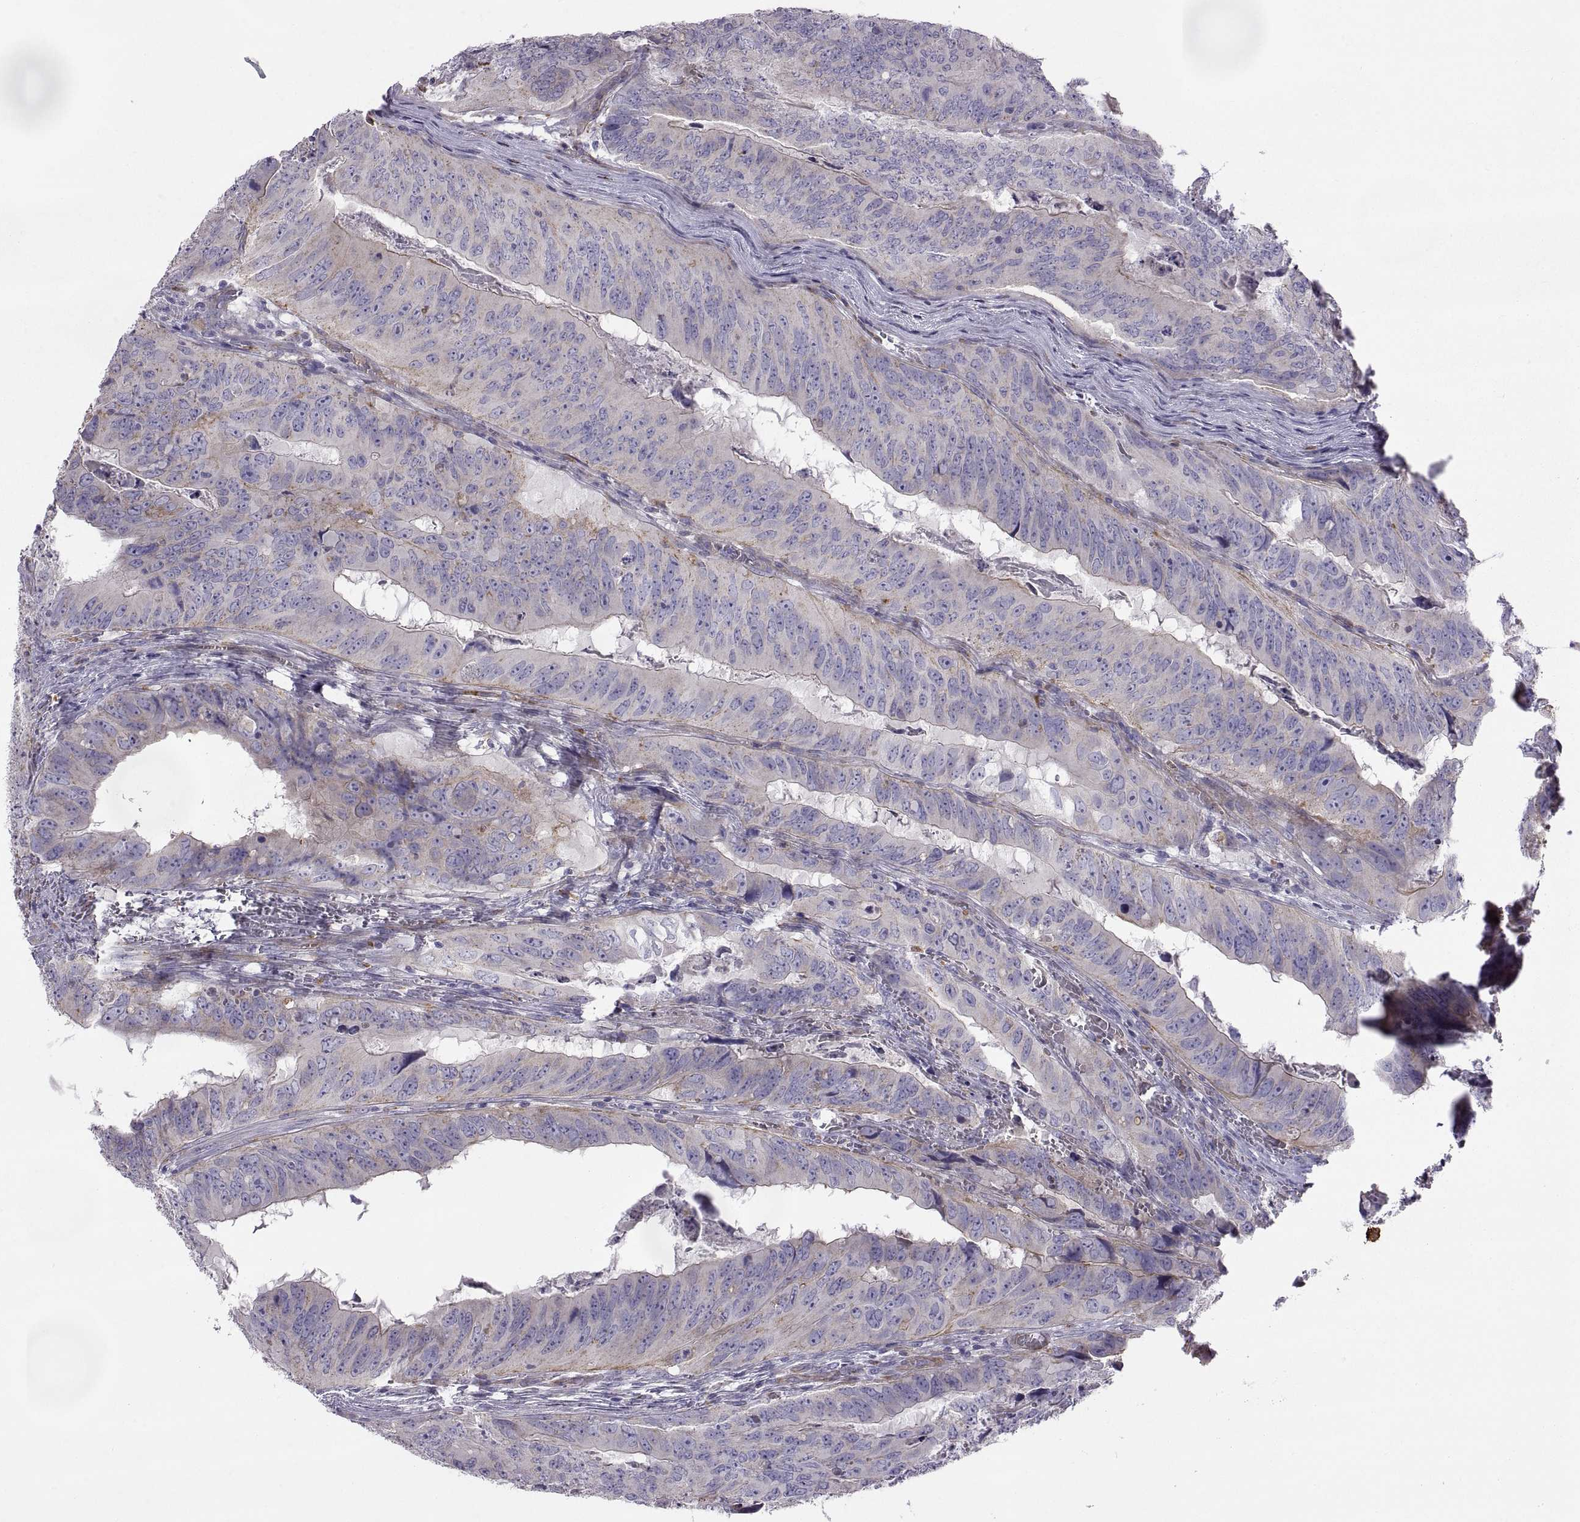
{"staining": {"intensity": "weak", "quantity": "<25%", "location": "cytoplasmic/membranous"}, "tissue": "colorectal cancer", "cell_type": "Tumor cells", "image_type": "cancer", "snomed": [{"axis": "morphology", "description": "Adenocarcinoma, NOS"}, {"axis": "topography", "description": "Colon"}], "caption": "A high-resolution micrograph shows immunohistochemistry (IHC) staining of colorectal cancer, which shows no significant expression in tumor cells.", "gene": "ARSL", "patient": {"sex": "male", "age": 79}}